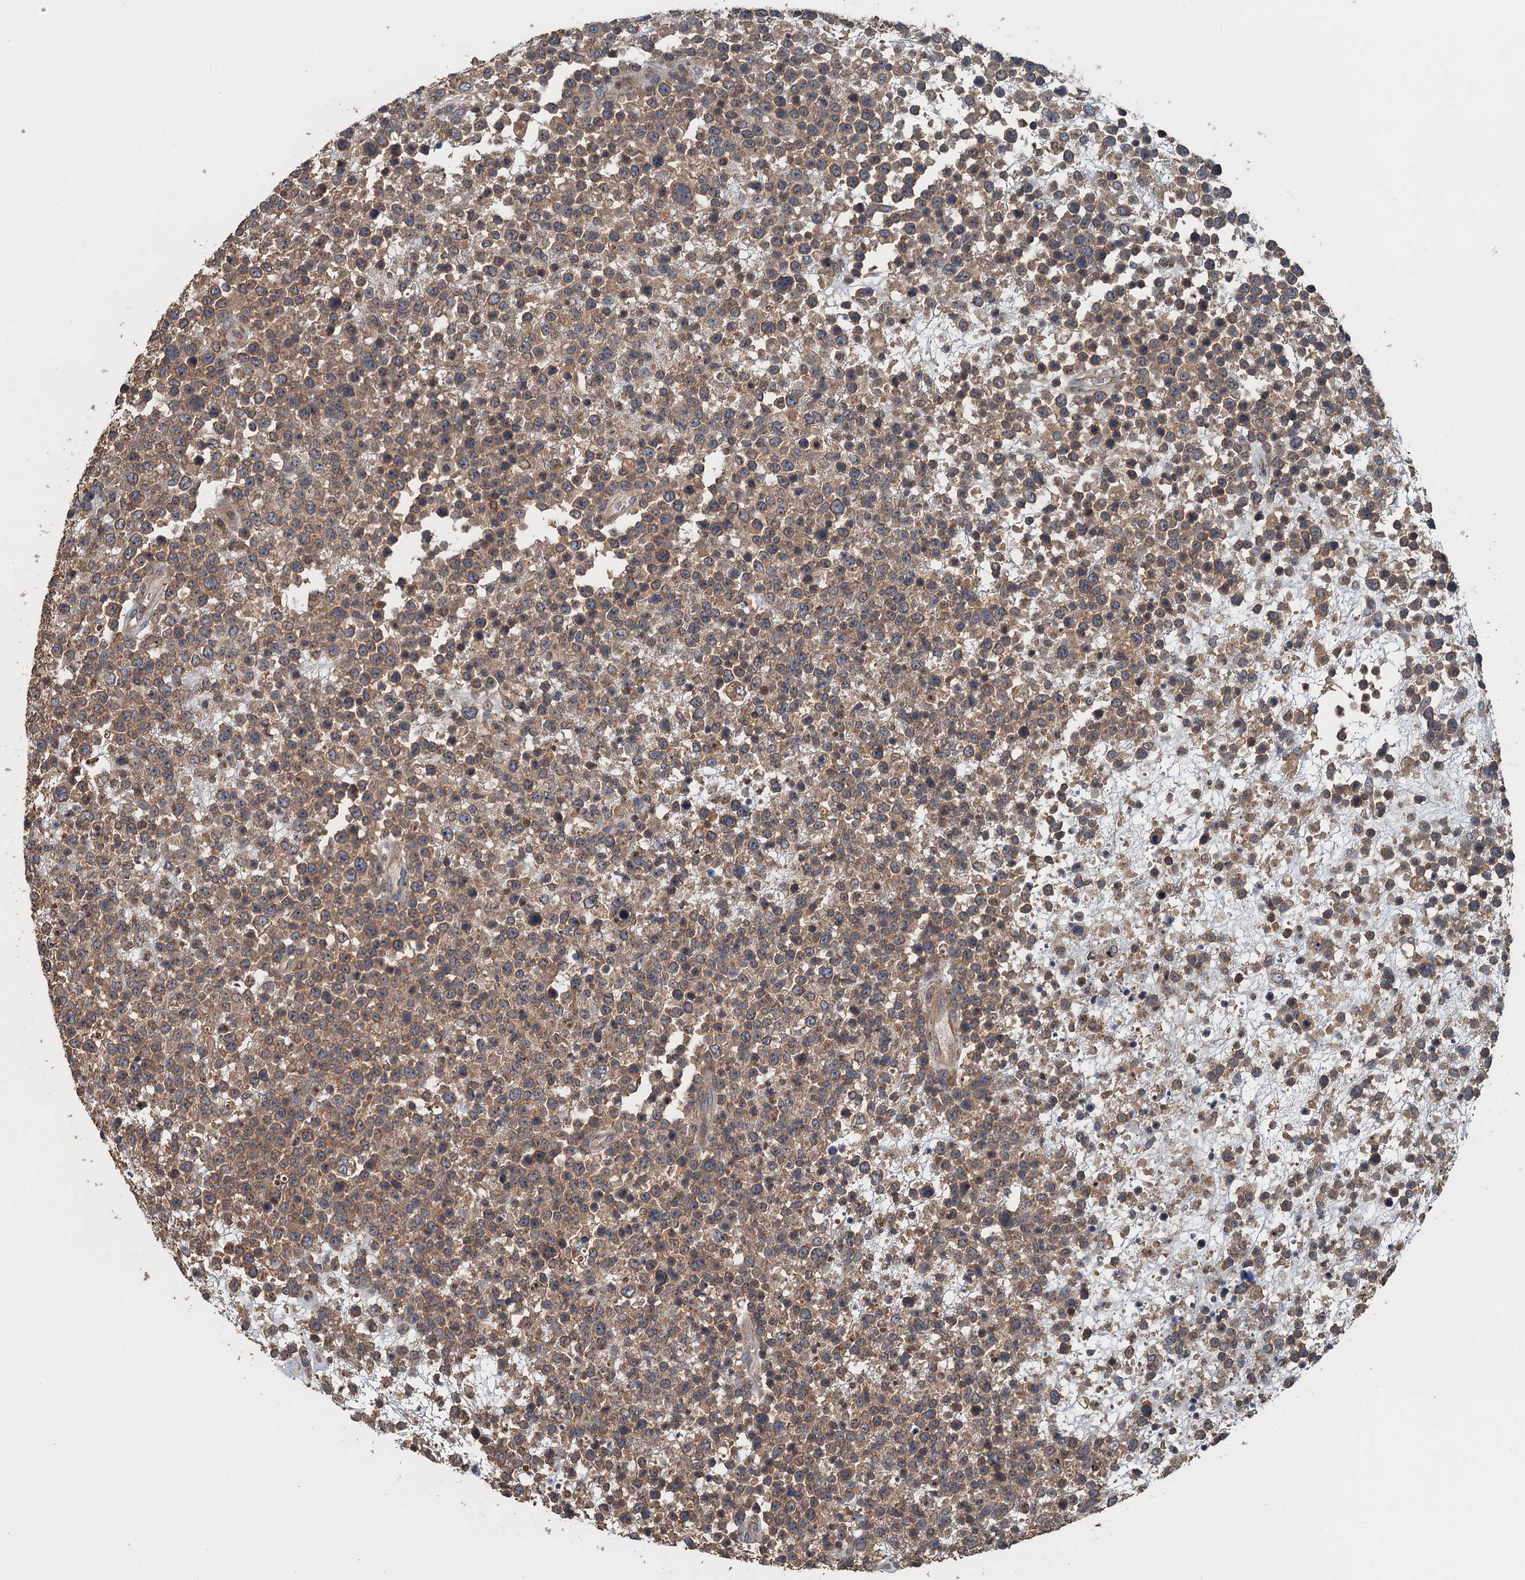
{"staining": {"intensity": "moderate", "quantity": ">75%", "location": "cytoplasmic/membranous"}, "tissue": "lymphoma", "cell_type": "Tumor cells", "image_type": "cancer", "snomed": [{"axis": "morphology", "description": "Malignant lymphoma, non-Hodgkin's type, High grade"}, {"axis": "topography", "description": "Colon"}], "caption": "Immunohistochemical staining of human malignant lymphoma, non-Hodgkin's type (high-grade) displays medium levels of moderate cytoplasmic/membranous expression in about >75% of tumor cells.", "gene": "BORCS5", "patient": {"sex": "female", "age": 53}}